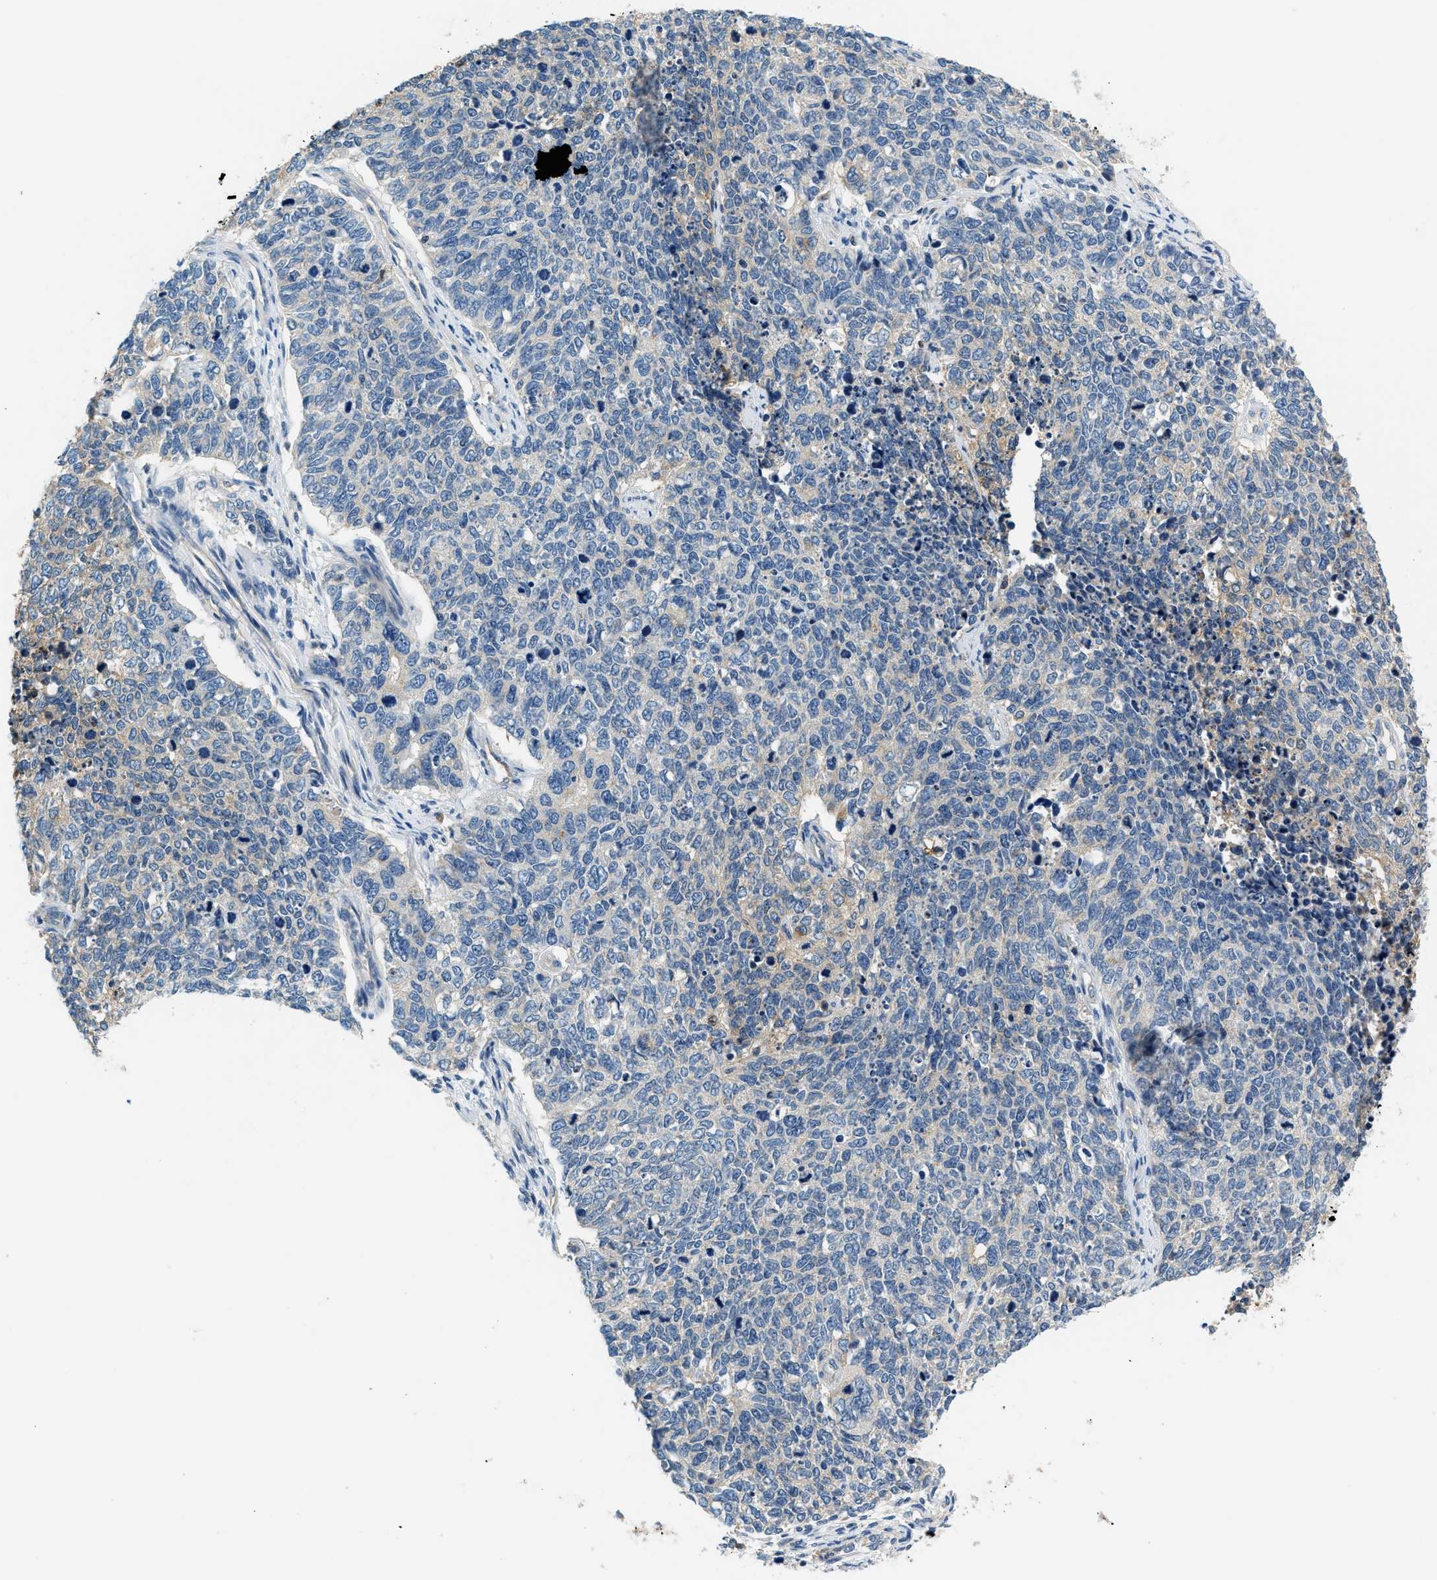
{"staining": {"intensity": "weak", "quantity": "25%-75%", "location": "cytoplasmic/membranous"}, "tissue": "cervical cancer", "cell_type": "Tumor cells", "image_type": "cancer", "snomed": [{"axis": "morphology", "description": "Squamous cell carcinoma, NOS"}, {"axis": "topography", "description": "Cervix"}], "caption": "A low amount of weak cytoplasmic/membranous expression is identified in approximately 25%-75% of tumor cells in cervical cancer (squamous cell carcinoma) tissue. (DAB IHC, brown staining for protein, blue staining for nuclei).", "gene": "SLC35E1", "patient": {"sex": "female", "age": 63}}